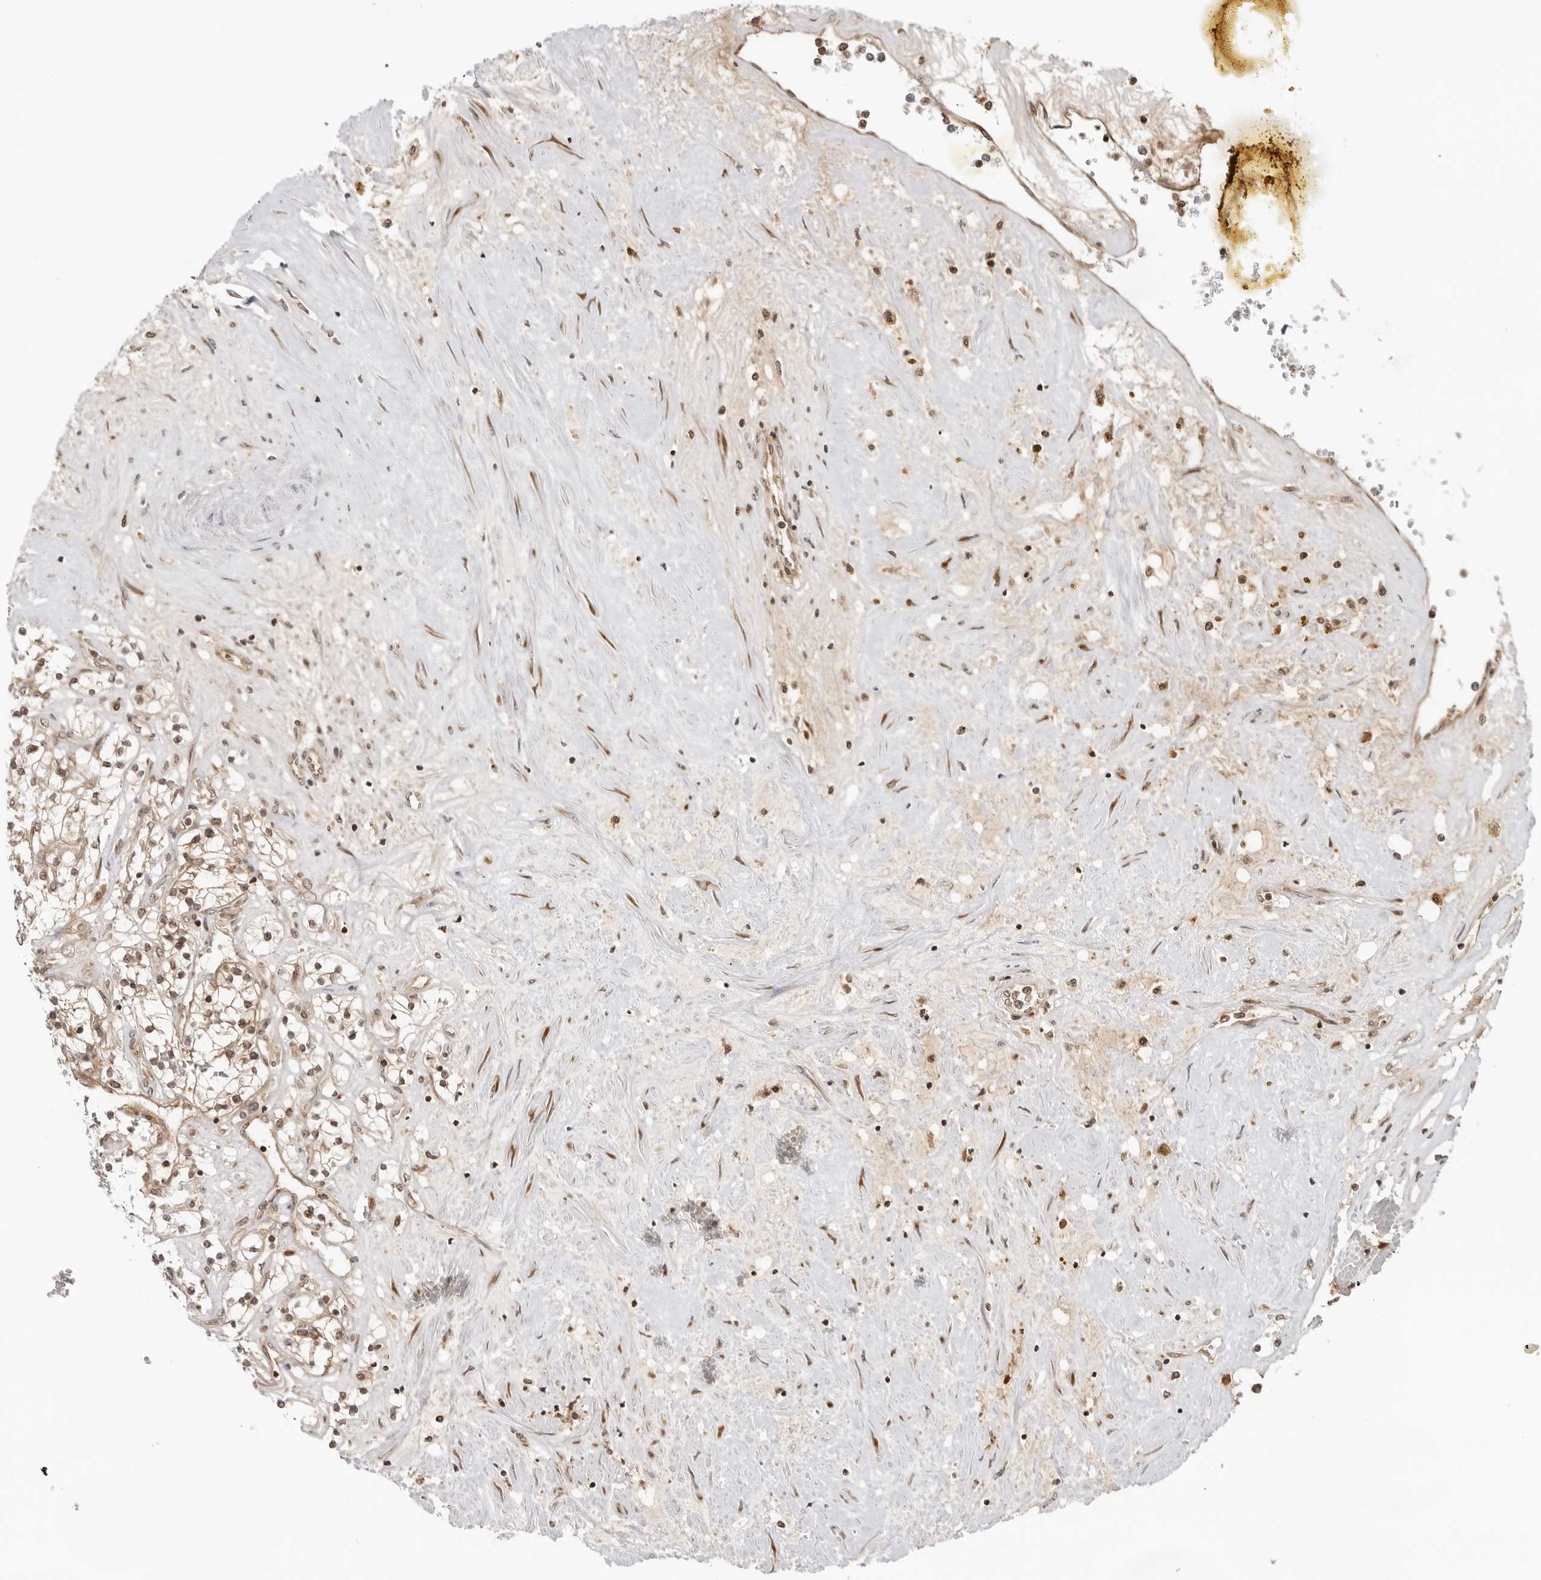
{"staining": {"intensity": "moderate", "quantity": "25%-75%", "location": "cytoplasmic/membranous,nuclear"}, "tissue": "renal cancer", "cell_type": "Tumor cells", "image_type": "cancer", "snomed": [{"axis": "morphology", "description": "Normal tissue, NOS"}, {"axis": "morphology", "description": "Adenocarcinoma, NOS"}, {"axis": "topography", "description": "Kidney"}], "caption": "Human renal cancer (adenocarcinoma) stained with a brown dye exhibits moderate cytoplasmic/membranous and nuclear positive positivity in approximately 25%-75% of tumor cells.", "gene": "PRRC2C", "patient": {"sex": "male", "age": 68}}